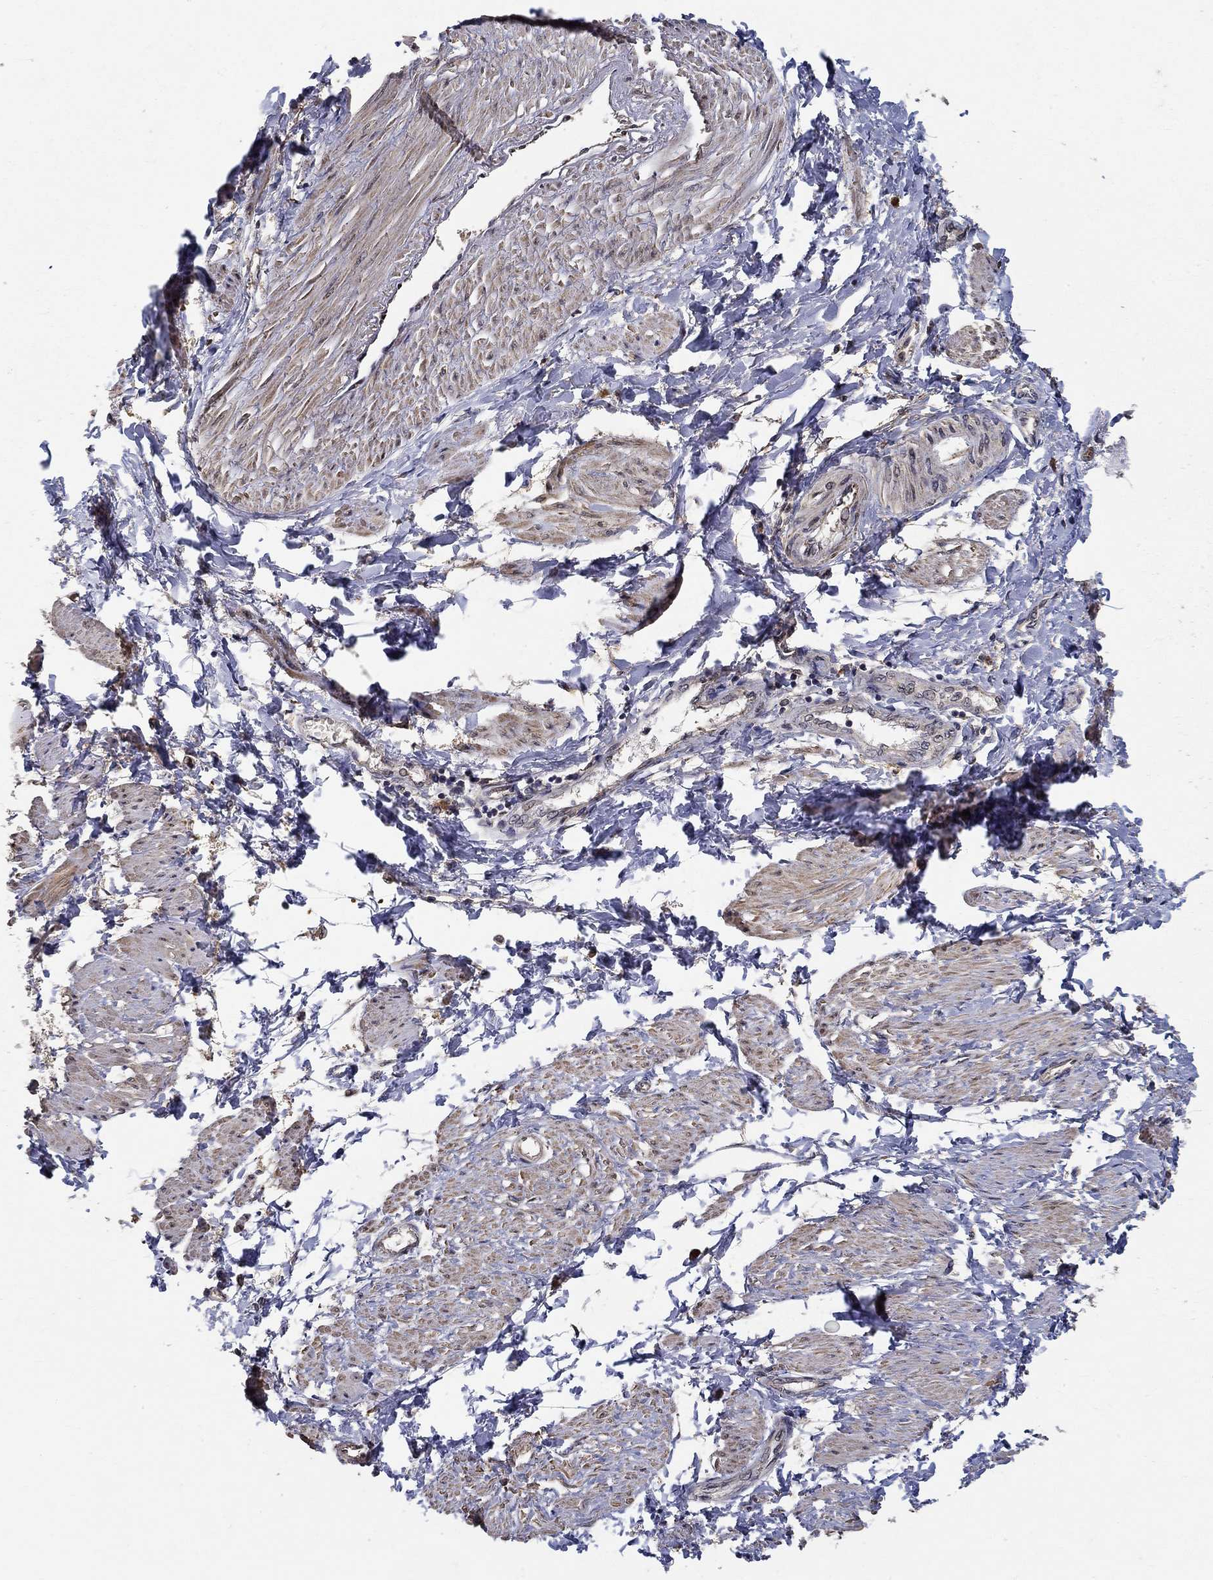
{"staining": {"intensity": "weak", "quantity": "25%-75%", "location": "cytoplasmic/membranous"}, "tissue": "smooth muscle", "cell_type": "Smooth muscle cells", "image_type": "normal", "snomed": [{"axis": "morphology", "description": "Normal tissue, NOS"}, {"axis": "topography", "description": "Smooth muscle"}, {"axis": "topography", "description": "Uterus"}], "caption": "Immunohistochemical staining of benign human smooth muscle displays 25%-75% levels of weak cytoplasmic/membranous protein positivity in about 25%-75% of smooth muscle cells.", "gene": "ZNF594", "patient": {"sex": "female", "age": 39}}